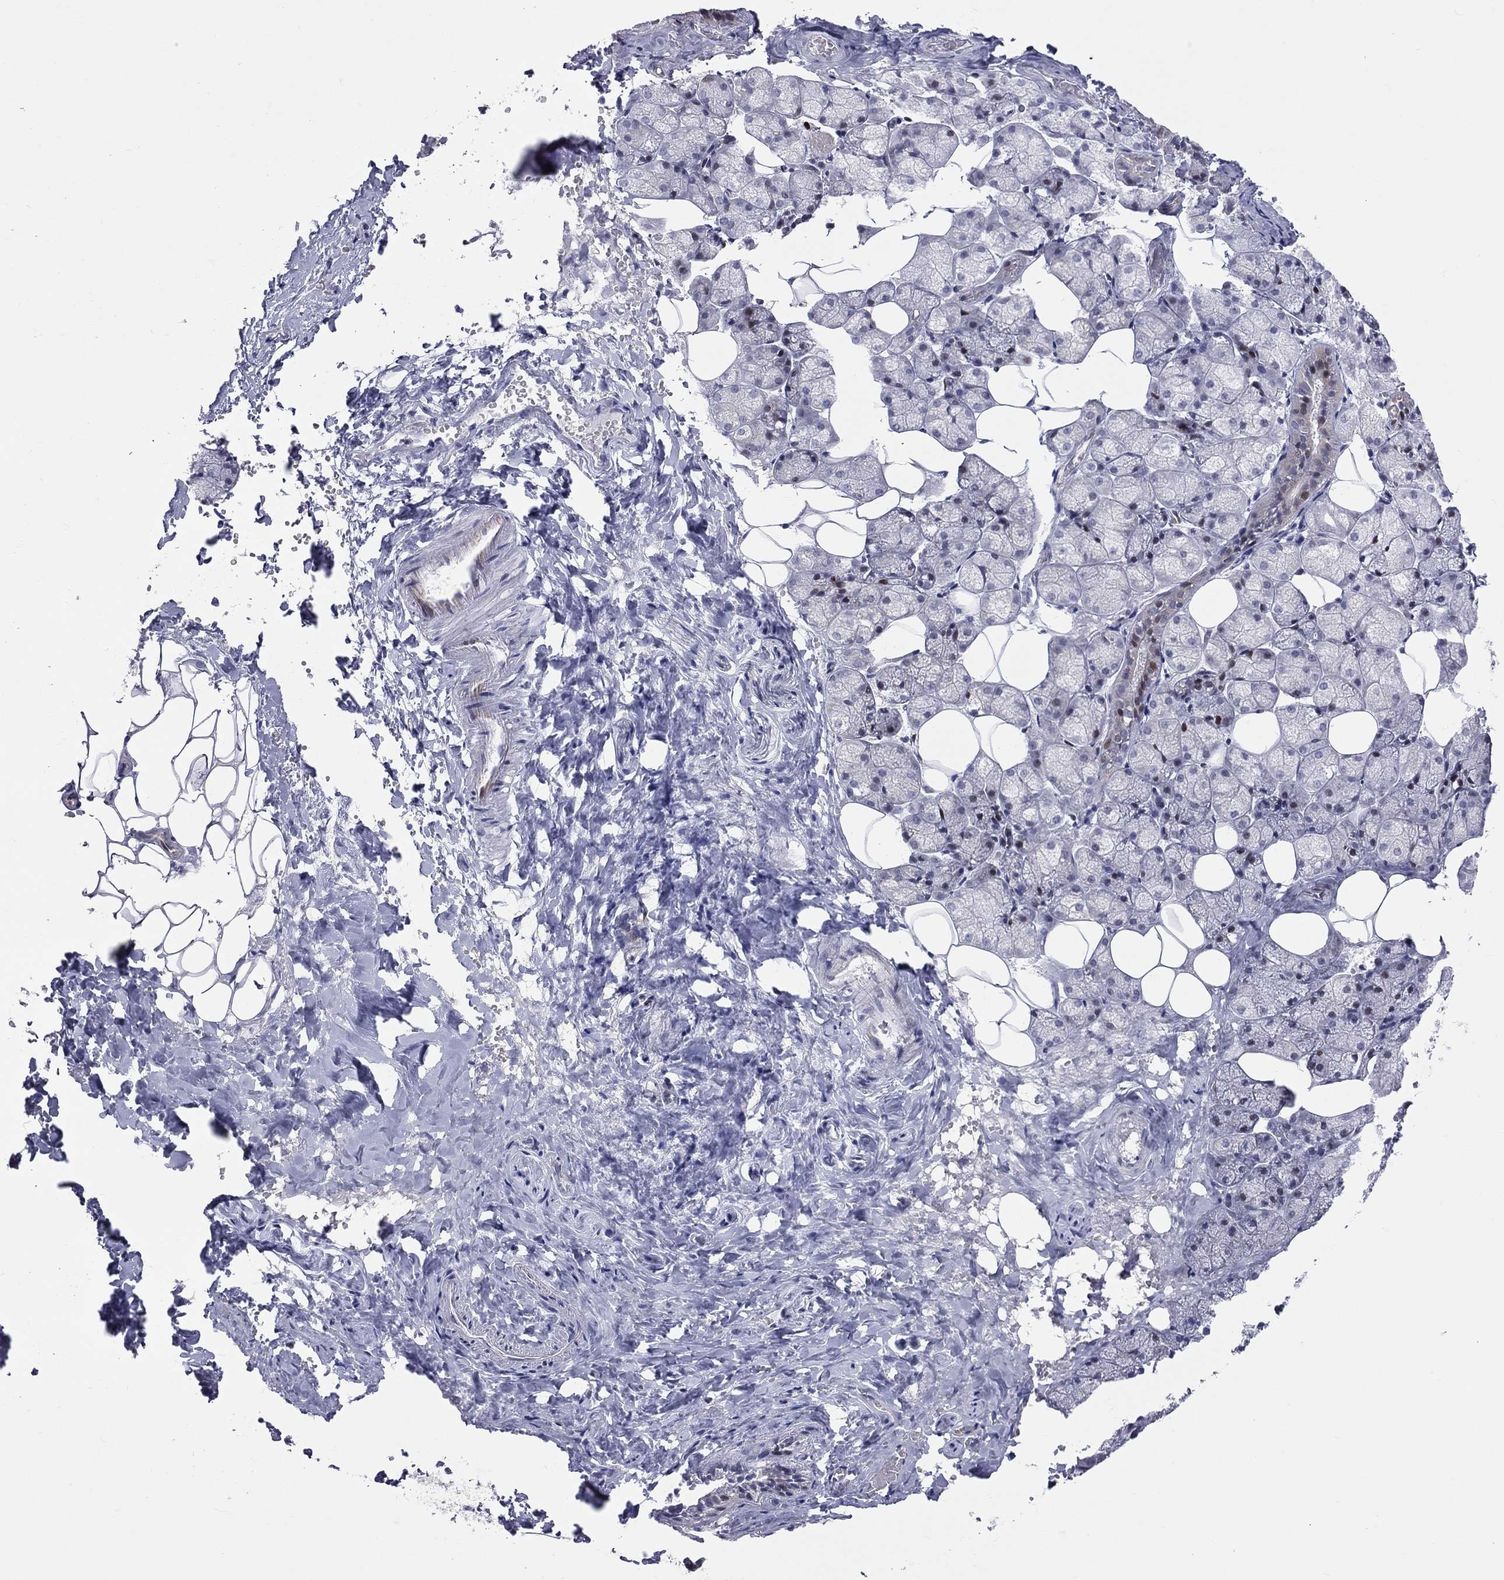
{"staining": {"intensity": "moderate", "quantity": "<25%", "location": "nuclear"}, "tissue": "salivary gland", "cell_type": "Glandular cells", "image_type": "normal", "snomed": [{"axis": "morphology", "description": "Normal tissue, NOS"}, {"axis": "topography", "description": "Salivary gland"}], "caption": "Protein expression analysis of benign human salivary gland reveals moderate nuclear staining in about <25% of glandular cells.", "gene": "DBF4B", "patient": {"sex": "male", "age": 38}}